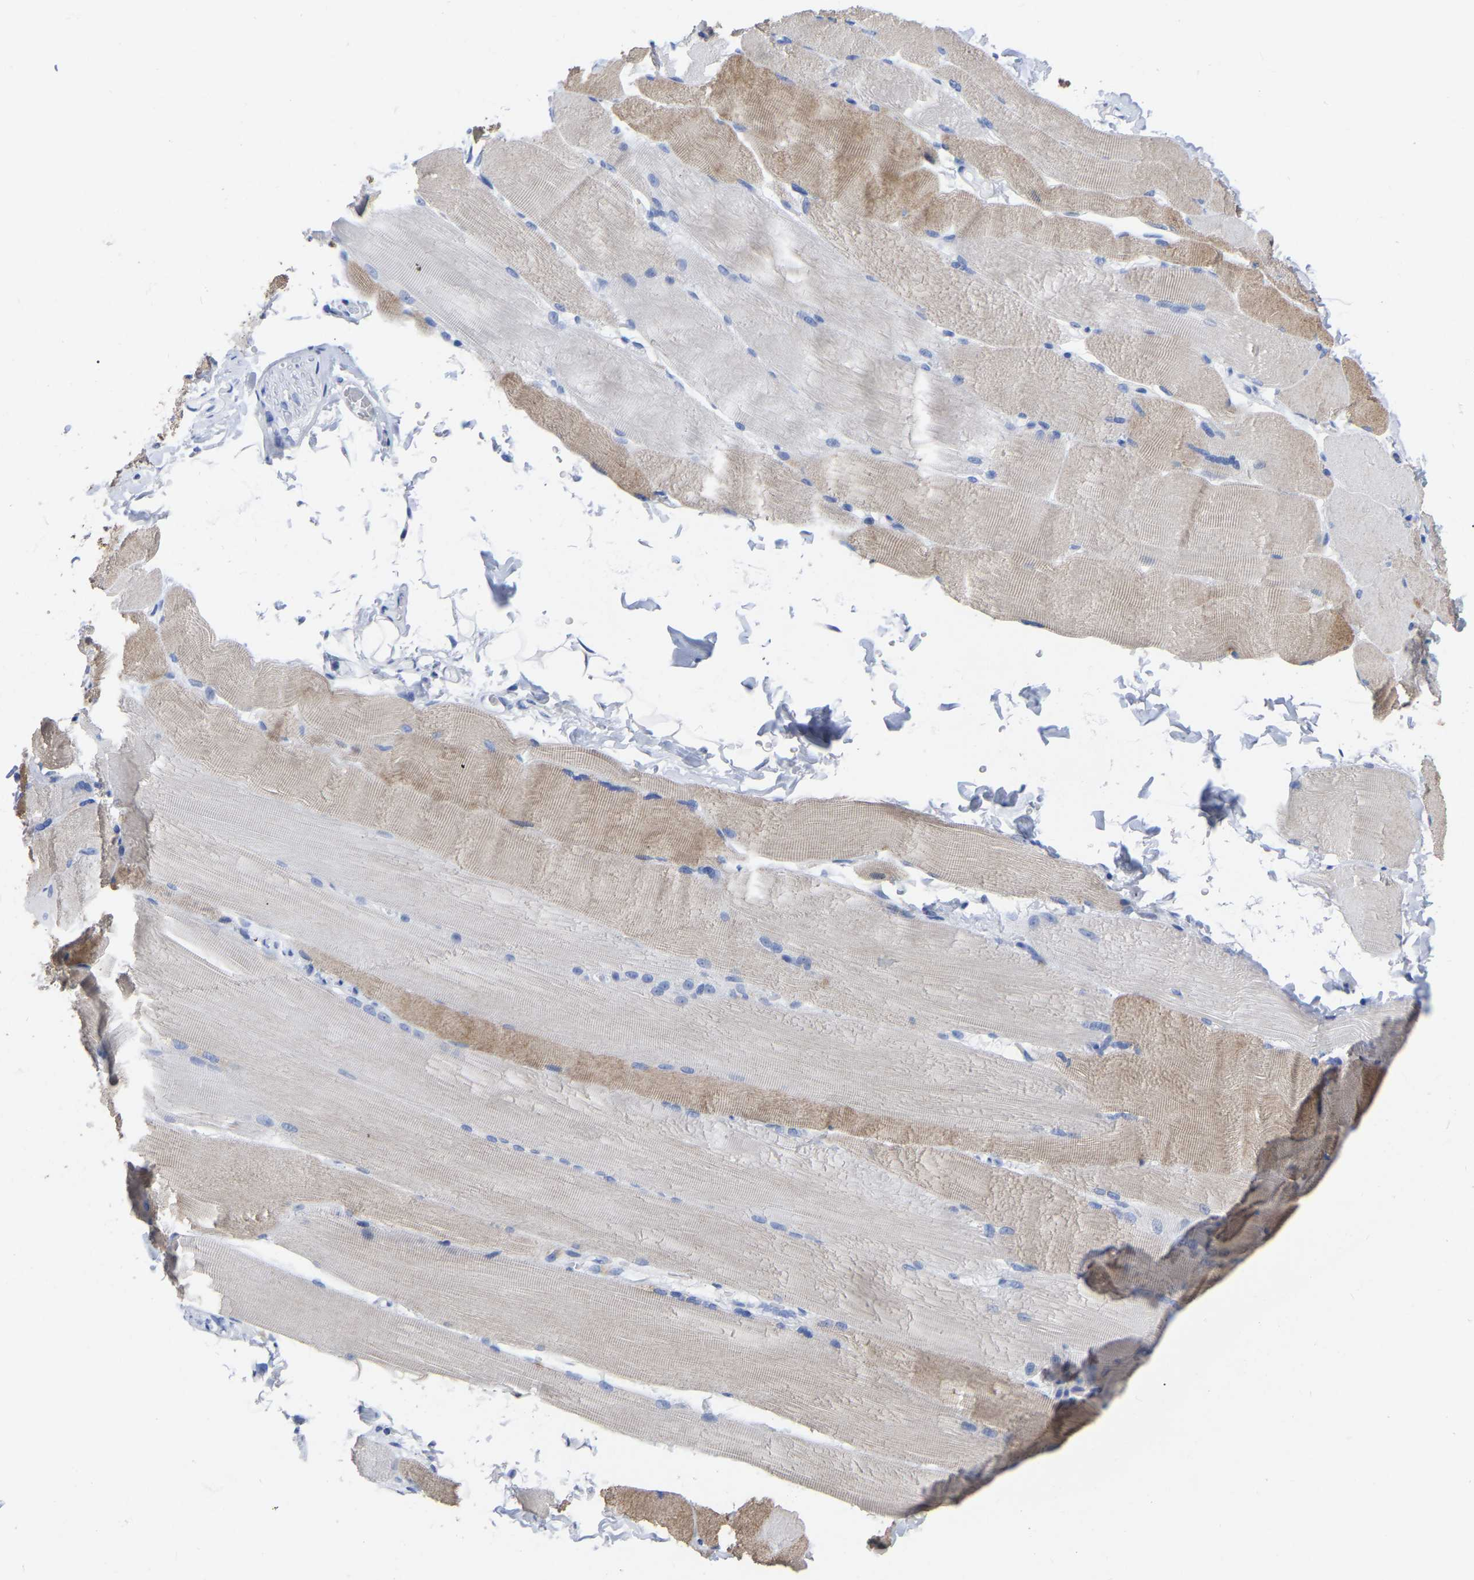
{"staining": {"intensity": "moderate", "quantity": "25%-75%", "location": "cytoplasmic/membranous"}, "tissue": "skeletal muscle", "cell_type": "Myocytes", "image_type": "normal", "snomed": [{"axis": "morphology", "description": "Normal tissue, NOS"}, {"axis": "topography", "description": "Skin"}, {"axis": "topography", "description": "Skeletal muscle"}], "caption": "Immunohistochemical staining of unremarkable human skeletal muscle reveals moderate cytoplasmic/membranous protein staining in about 25%-75% of myocytes. The protein is stained brown, and the nuclei are stained in blue (DAB (3,3'-diaminobenzidine) IHC with brightfield microscopy, high magnification).", "gene": "ANXA13", "patient": {"sex": "male", "age": 83}}